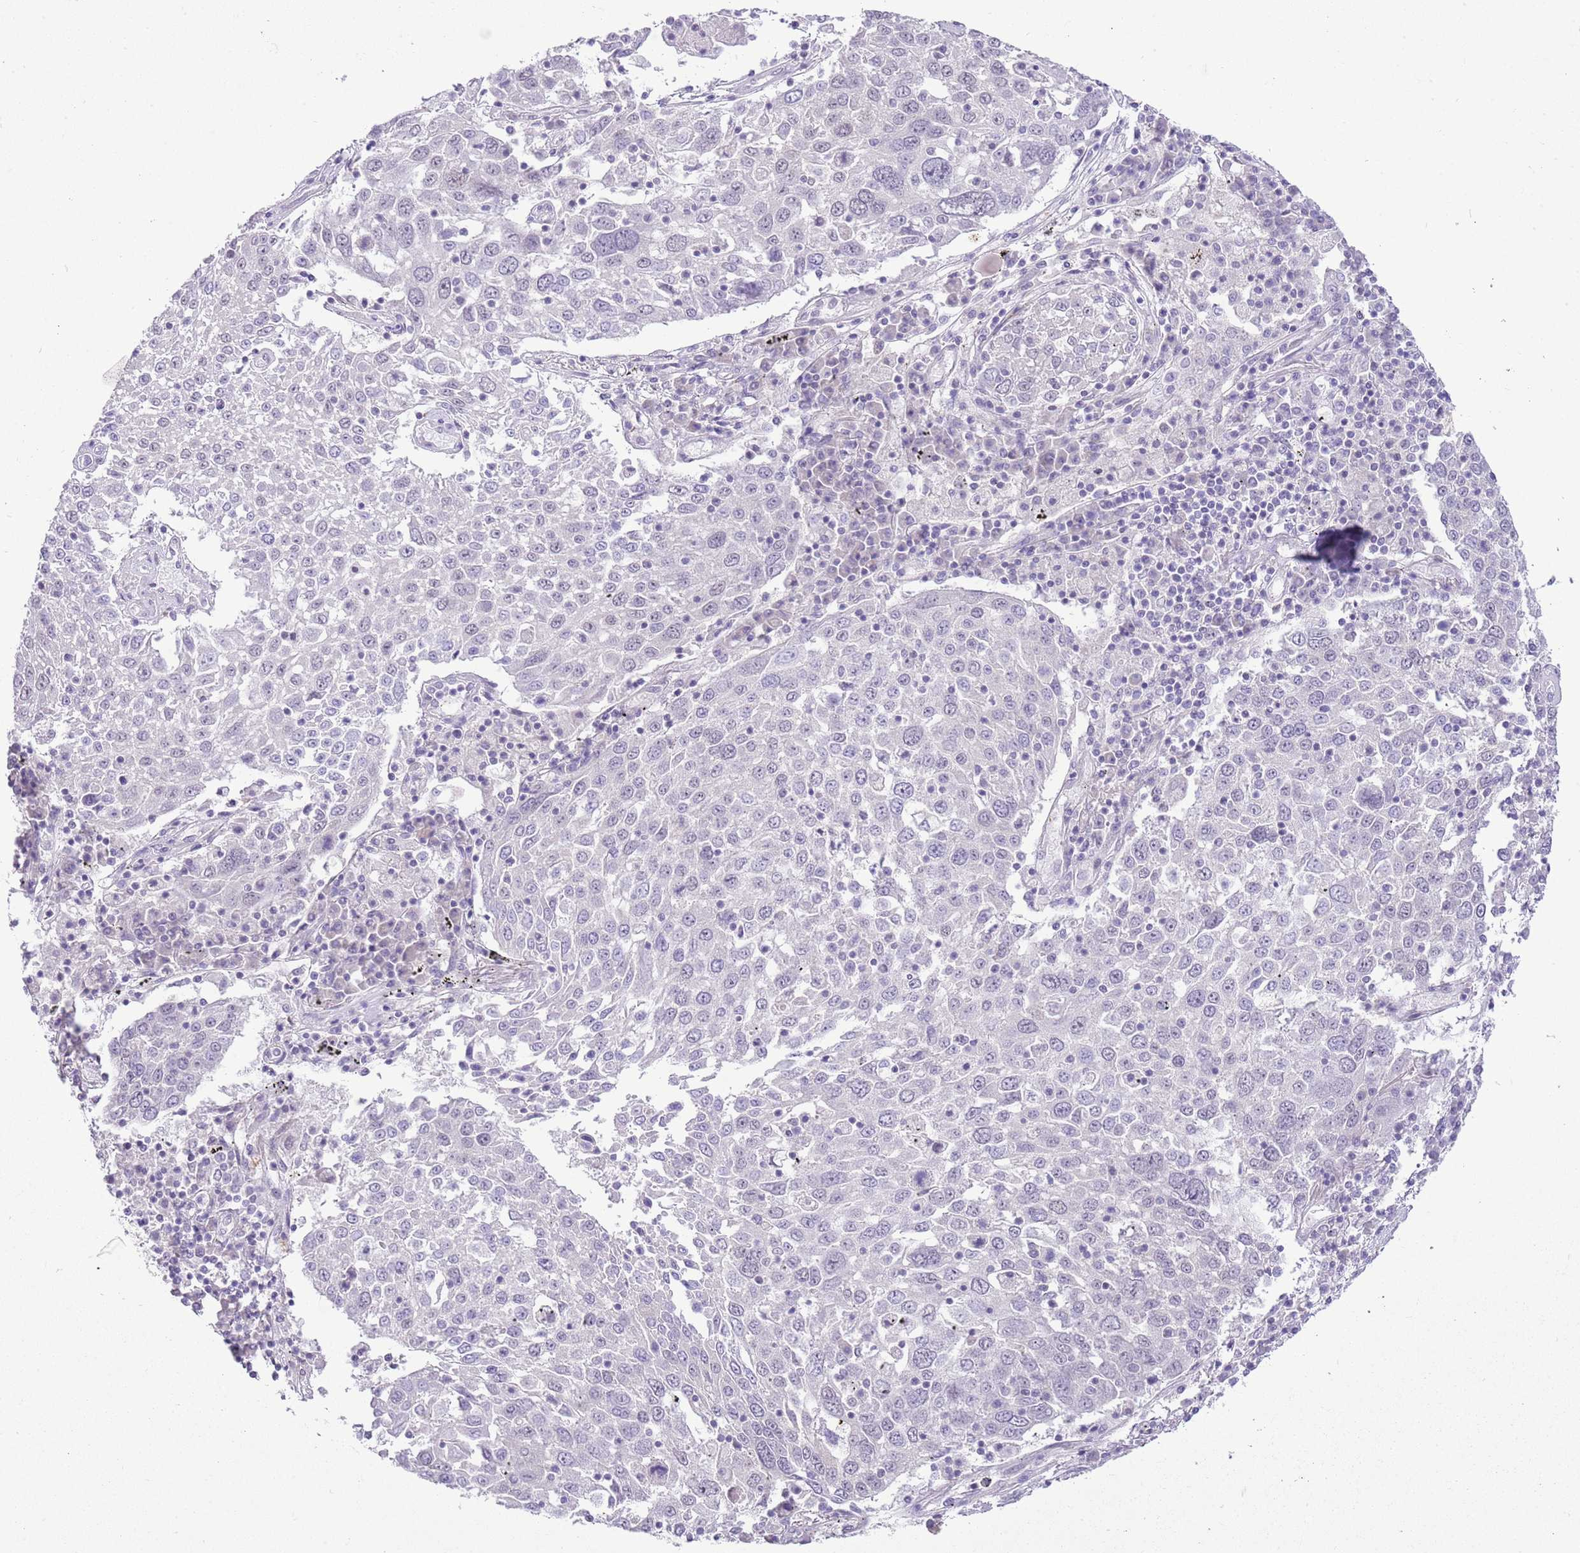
{"staining": {"intensity": "negative", "quantity": "none", "location": "none"}, "tissue": "lung cancer", "cell_type": "Tumor cells", "image_type": "cancer", "snomed": [{"axis": "morphology", "description": "Squamous cell carcinoma, NOS"}, {"axis": "topography", "description": "Lung"}], "caption": "Tumor cells are negative for protein expression in human lung cancer (squamous cell carcinoma). (DAB IHC visualized using brightfield microscopy, high magnification).", "gene": "MIDN", "patient": {"sex": "male", "age": 65}}